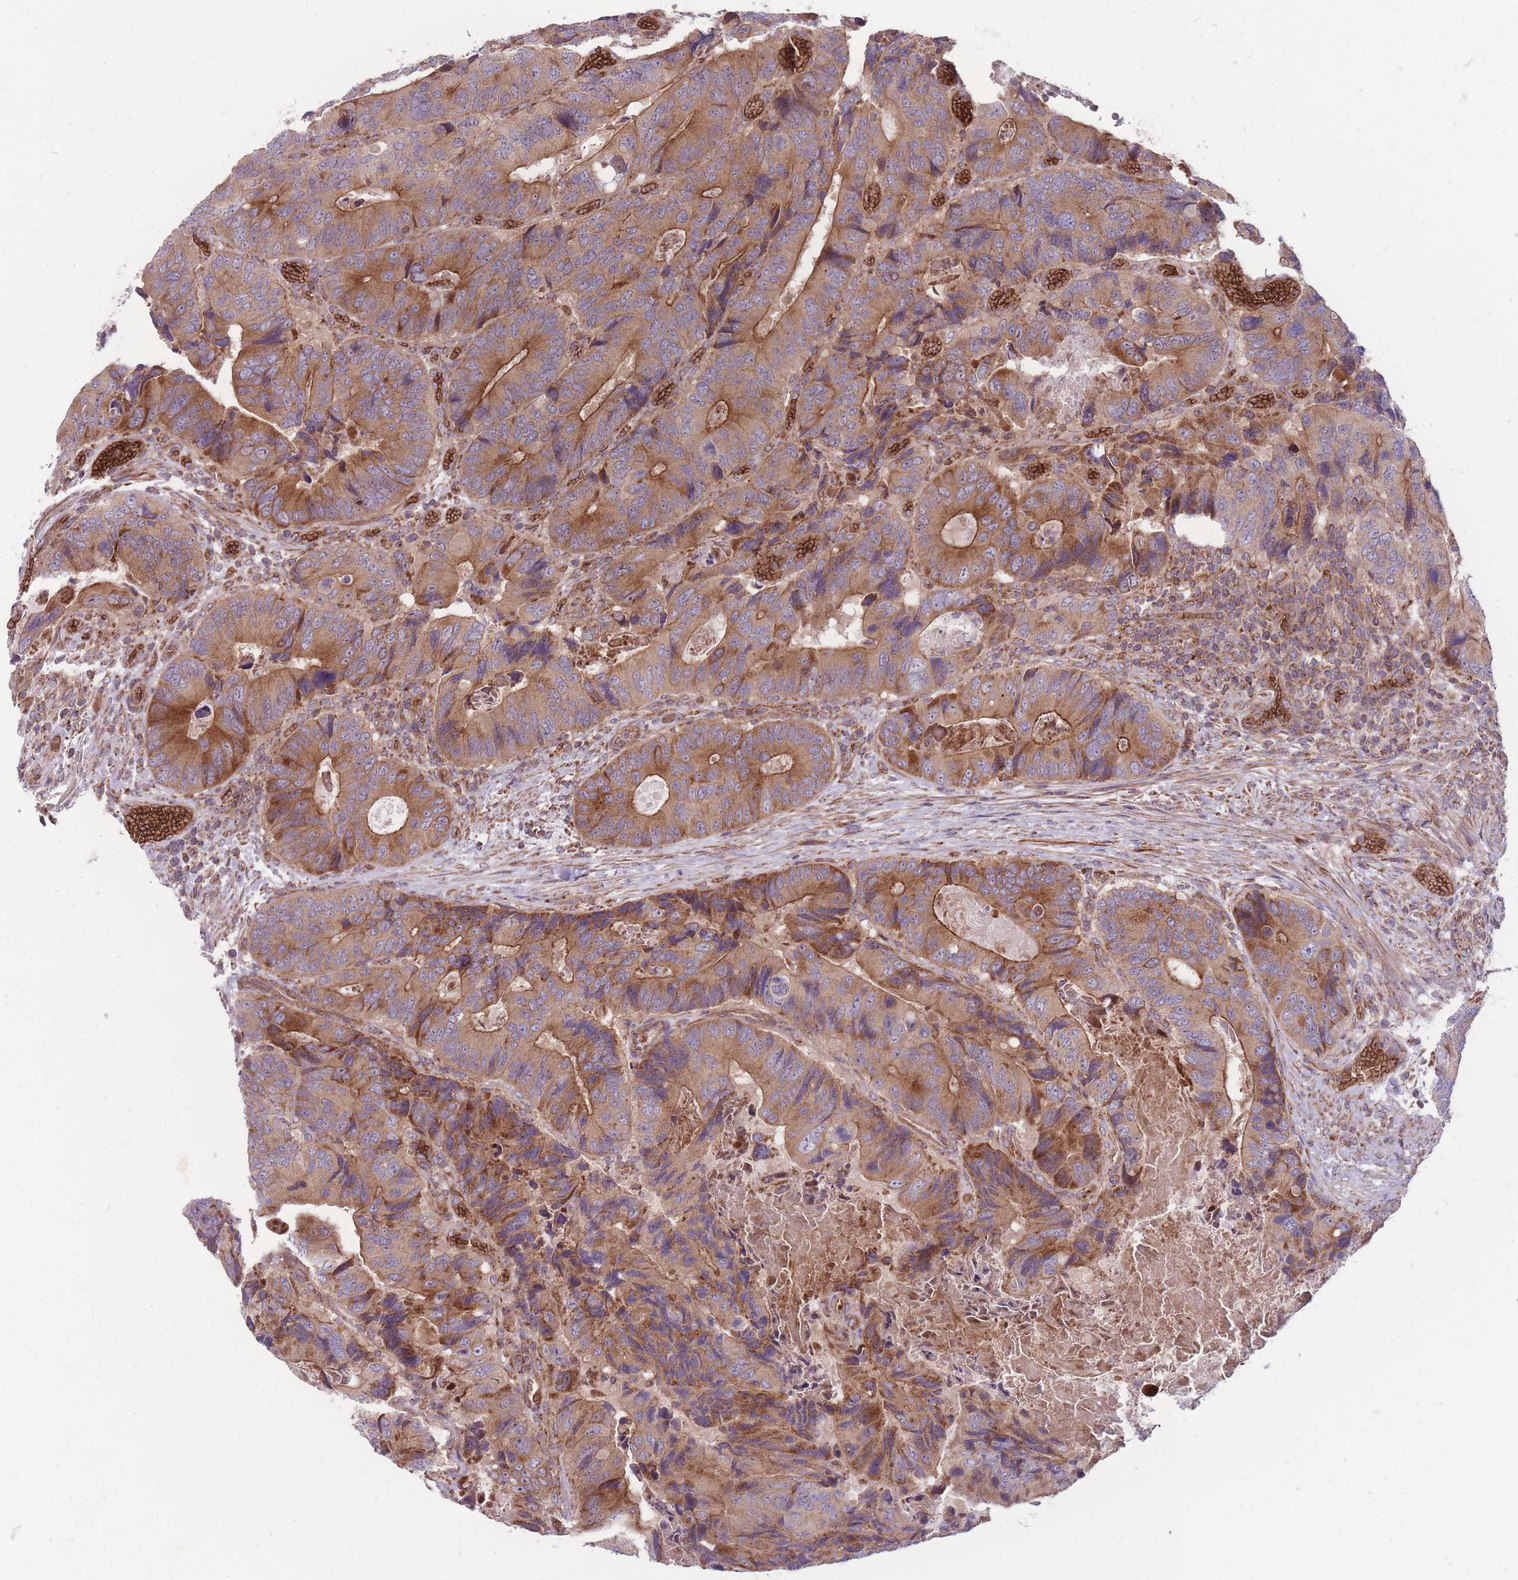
{"staining": {"intensity": "moderate", "quantity": ">75%", "location": "cytoplasmic/membranous"}, "tissue": "colorectal cancer", "cell_type": "Tumor cells", "image_type": "cancer", "snomed": [{"axis": "morphology", "description": "Adenocarcinoma, NOS"}, {"axis": "topography", "description": "Colon"}], "caption": "IHC staining of adenocarcinoma (colorectal), which reveals medium levels of moderate cytoplasmic/membranous expression in about >75% of tumor cells indicating moderate cytoplasmic/membranous protein staining. The staining was performed using DAB (3,3'-diaminobenzidine) (brown) for protein detection and nuclei were counterstained in hematoxylin (blue).", "gene": "ANKRD10", "patient": {"sex": "male", "age": 84}}